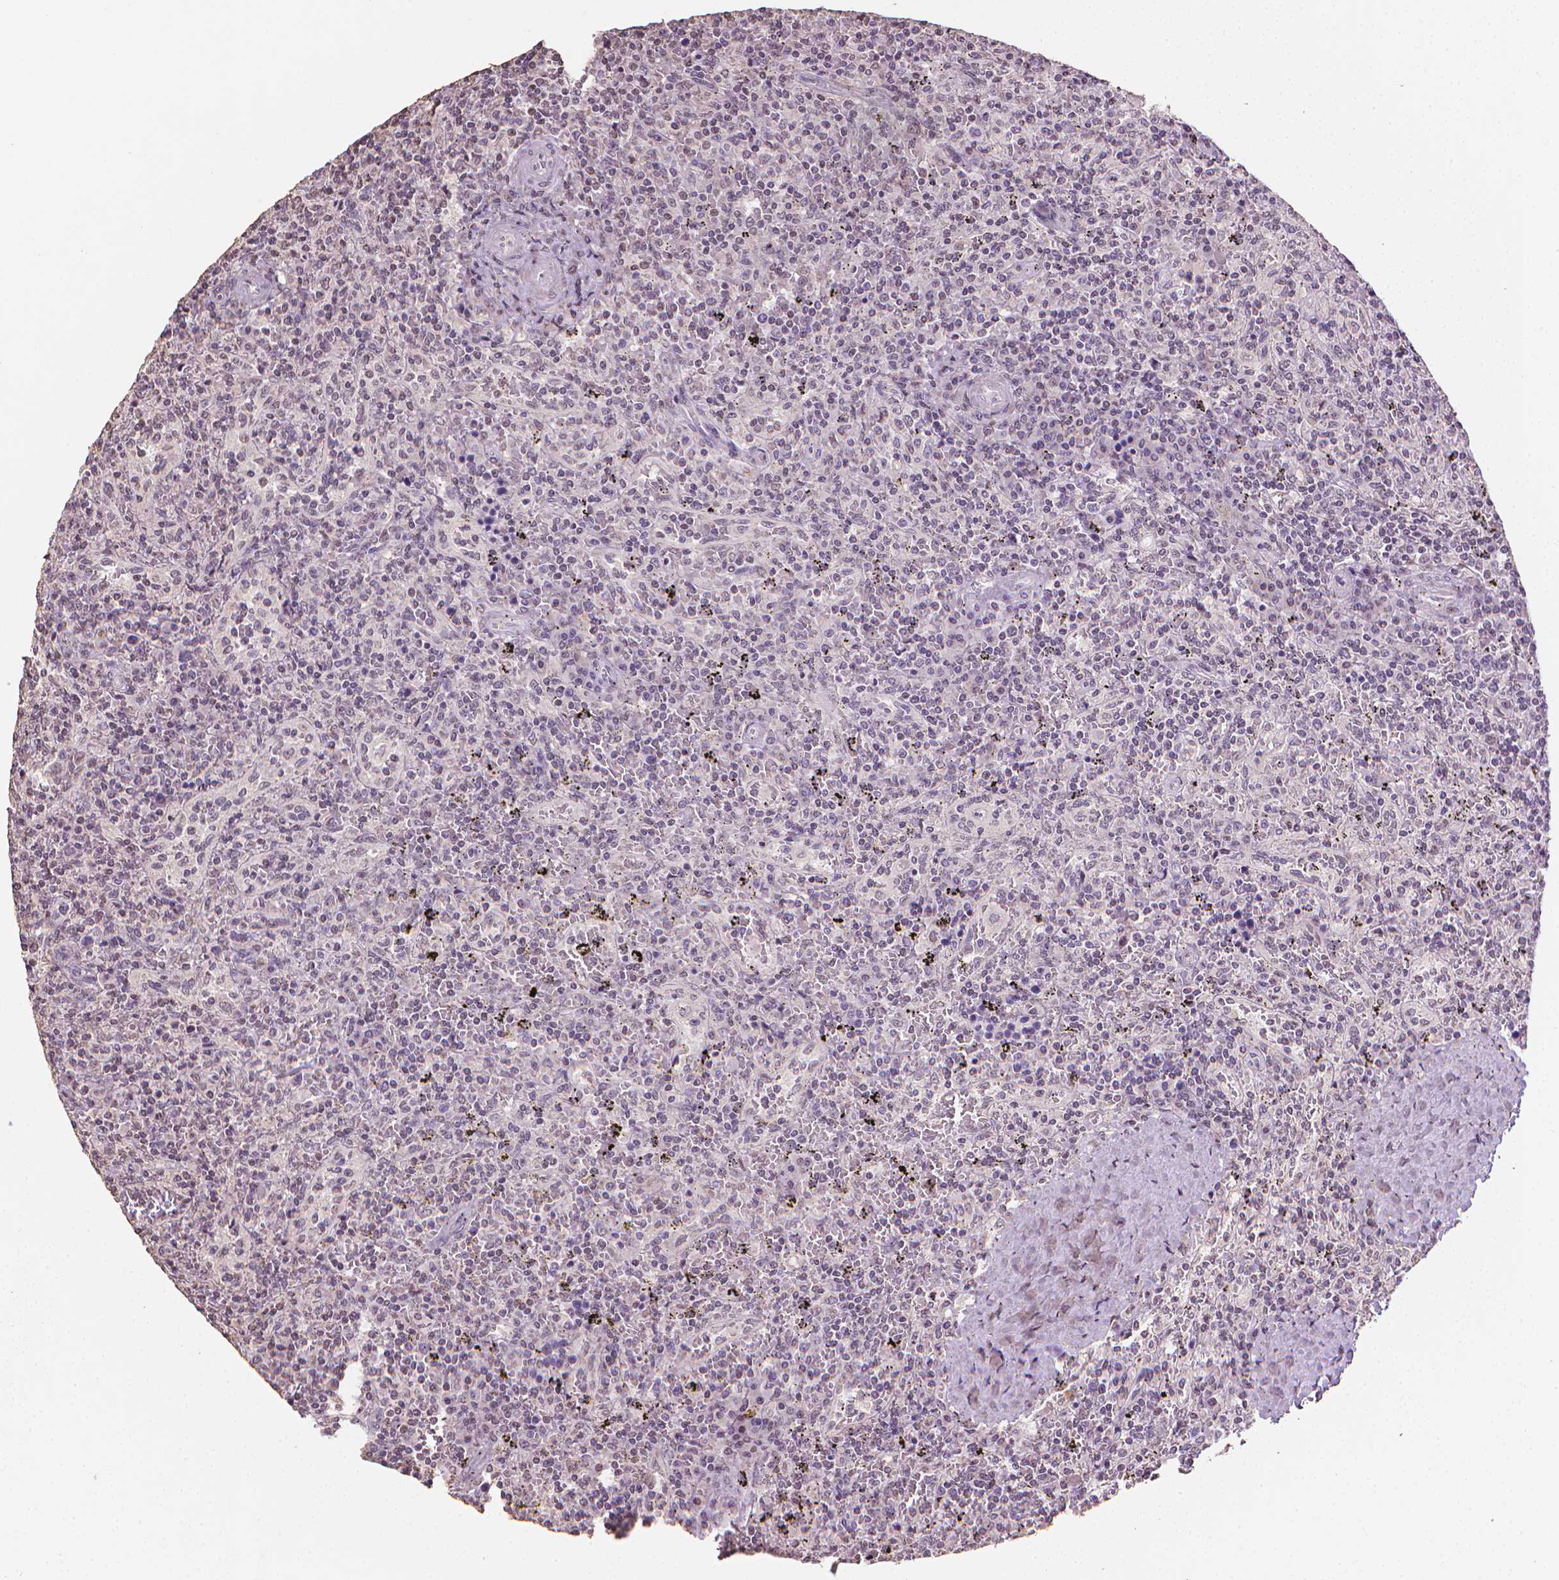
{"staining": {"intensity": "negative", "quantity": "none", "location": "none"}, "tissue": "lymphoma", "cell_type": "Tumor cells", "image_type": "cancer", "snomed": [{"axis": "morphology", "description": "Malignant lymphoma, non-Hodgkin's type, Low grade"}, {"axis": "topography", "description": "Spleen"}], "caption": "This photomicrograph is of low-grade malignant lymphoma, non-Hodgkin's type stained with immunohistochemistry to label a protein in brown with the nuclei are counter-stained blue. There is no expression in tumor cells. The staining was performed using DAB (3,3'-diaminobenzidine) to visualize the protein expression in brown, while the nuclei were stained in blue with hematoxylin (Magnification: 20x).", "gene": "DCN", "patient": {"sex": "male", "age": 62}}